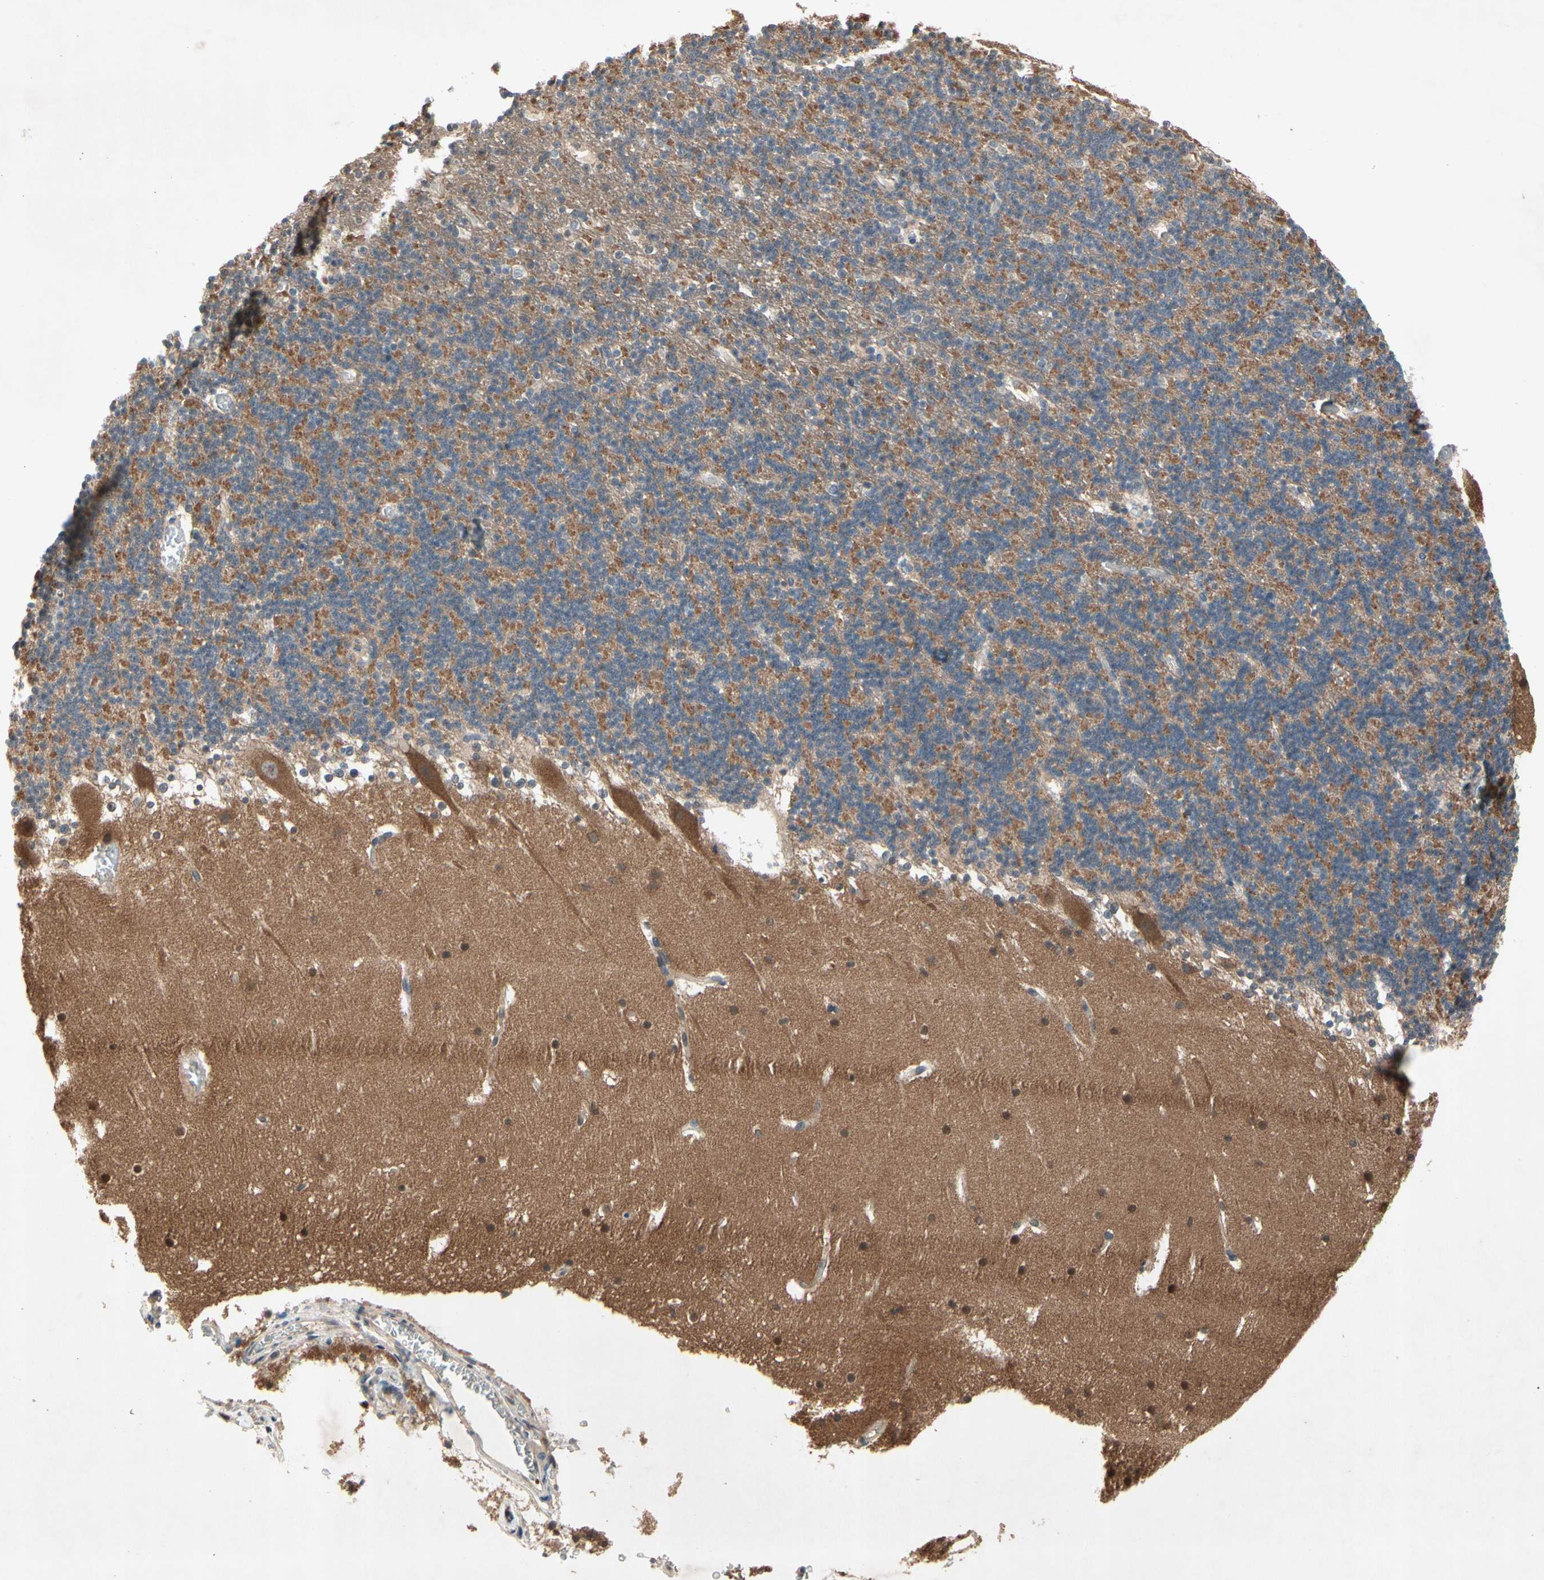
{"staining": {"intensity": "moderate", "quantity": "25%-75%", "location": "cytoplasmic/membranous"}, "tissue": "cerebellum", "cell_type": "Cells in granular layer", "image_type": "normal", "snomed": [{"axis": "morphology", "description": "Normal tissue, NOS"}, {"axis": "topography", "description": "Cerebellum"}], "caption": "Cerebellum stained with immunohistochemistry demonstrates moderate cytoplasmic/membranous expression in about 25%-75% of cells in granular layer. Immunohistochemistry (ihc) stains the protein of interest in brown and the nuclei are stained blue.", "gene": "NSF", "patient": {"sex": "male", "age": 45}}